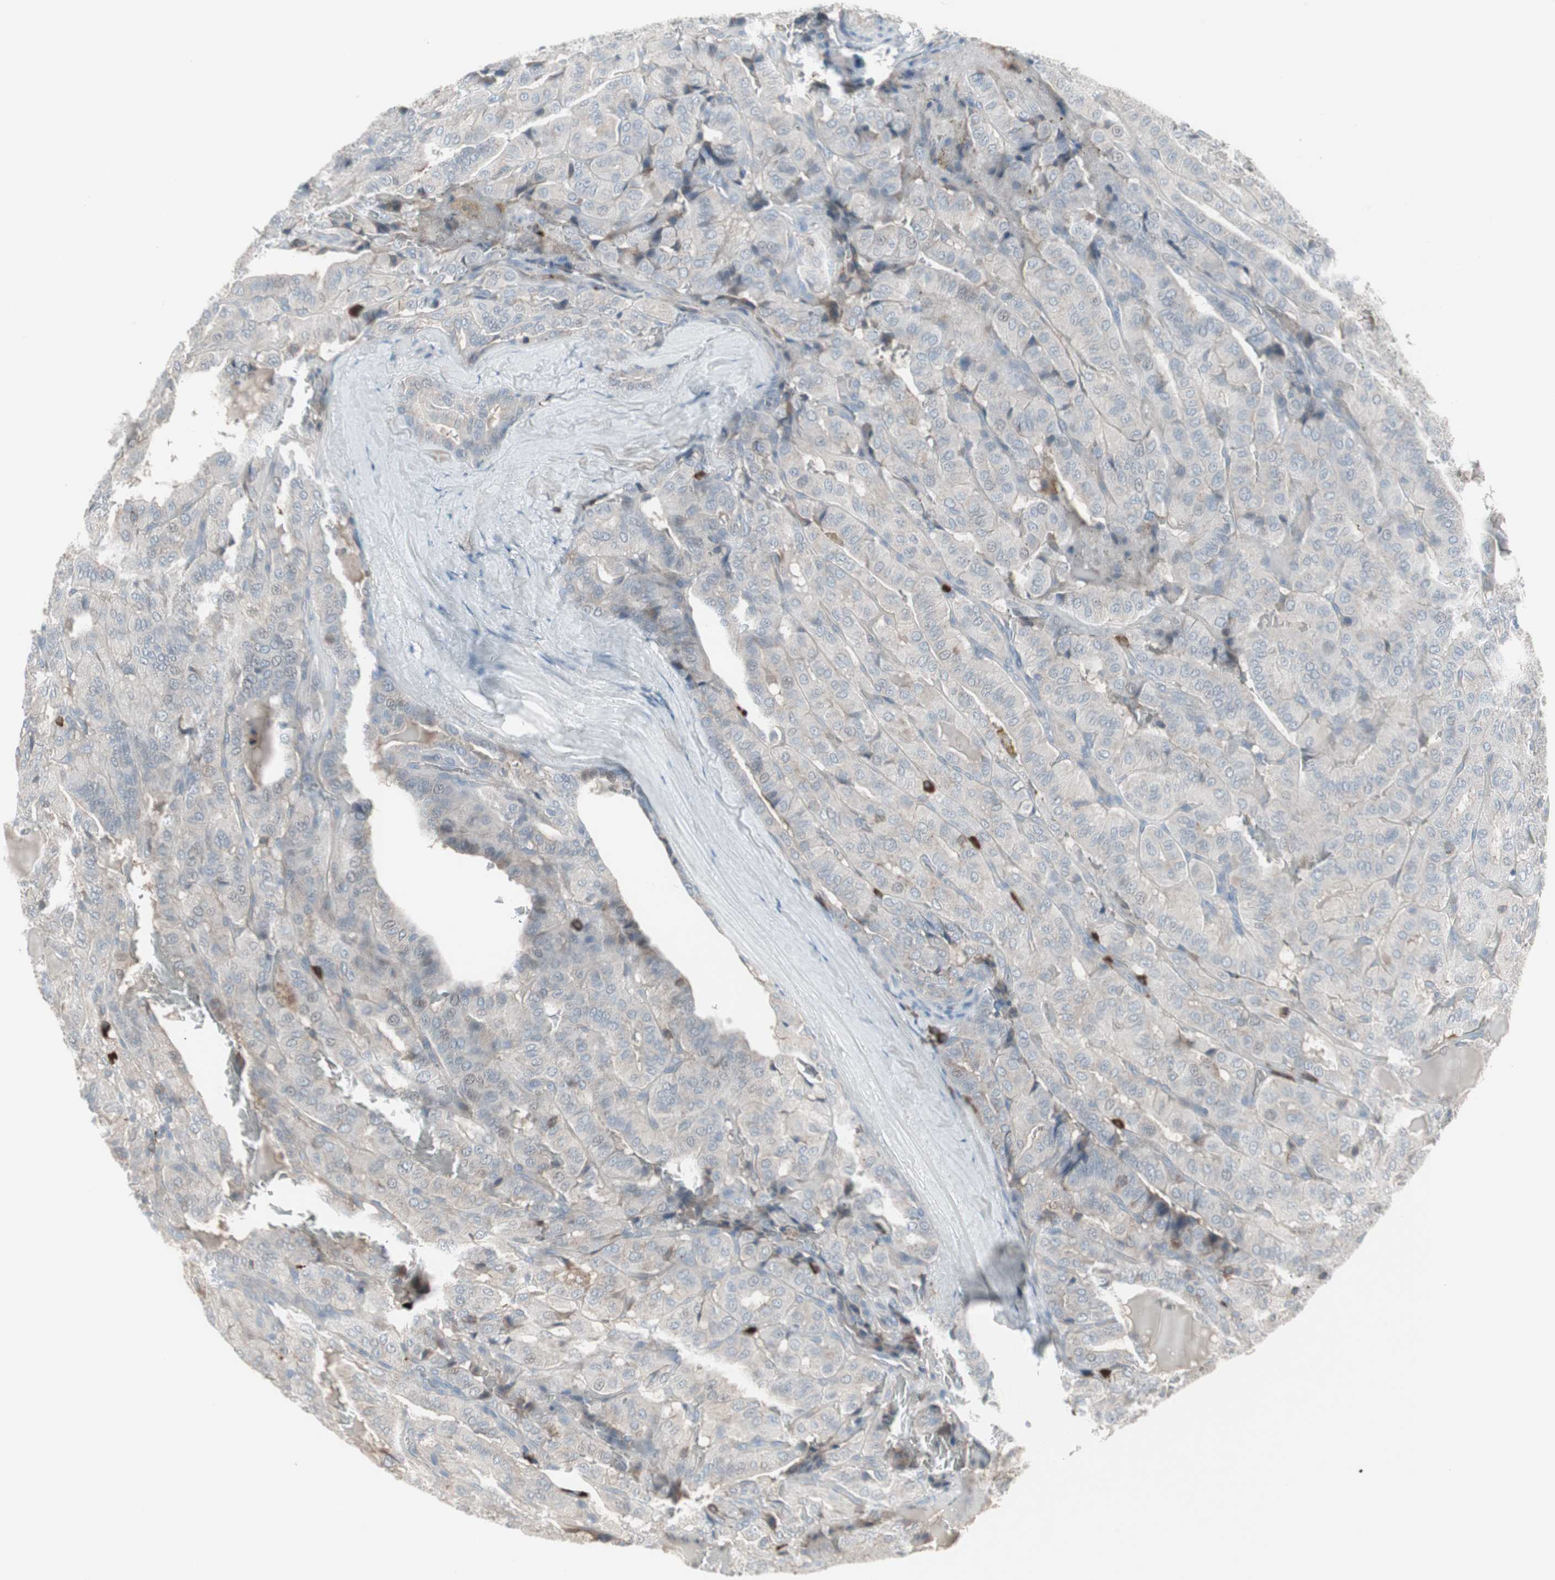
{"staining": {"intensity": "weak", "quantity": "<25%", "location": "cytoplasmic/membranous"}, "tissue": "thyroid cancer", "cell_type": "Tumor cells", "image_type": "cancer", "snomed": [{"axis": "morphology", "description": "Papillary adenocarcinoma, NOS"}, {"axis": "topography", "description": "Thyroid gland"}], "caption": "Tumor cells show no significant staining in thyroid cancer.", "gene": "ZSCAN32", "patient": {"sex": "male", "age": 77}}